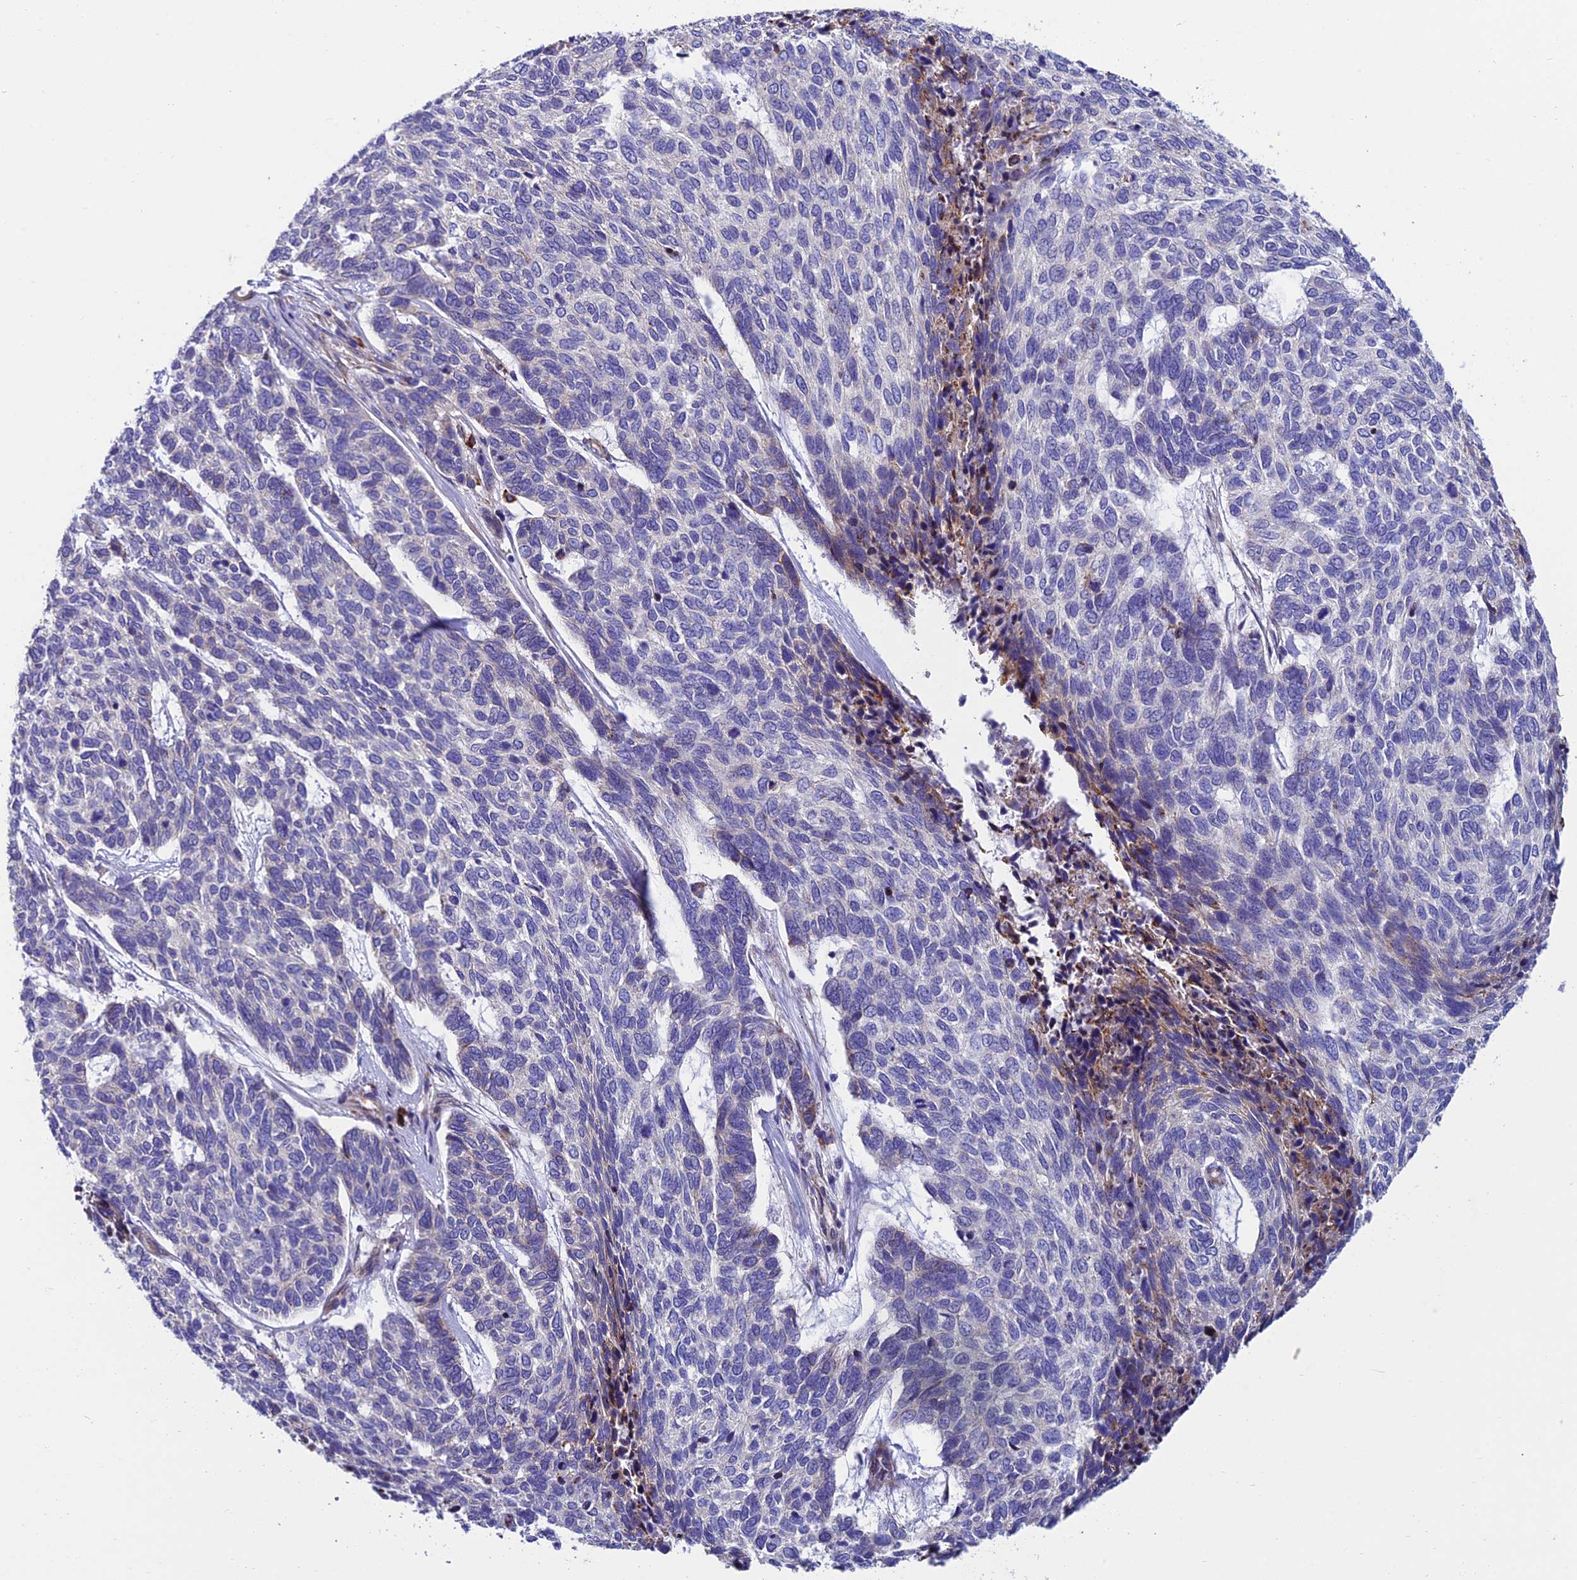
{"staining": {"intensity": "negative", "quantity": "none", "location": "none"}, "tissue": "skin cancer", "cell_type": "Tumor cells", "image_type": "cancer", "snomed": [{"axis": "morphology", "description": "Basal cell carcinoma"}, {"axis": "topography", "description": "Skin"}], "caption": "An IHC micrograph of basal cell carcinoma (skin) is shown. There is no staining in tumor cells of basal cell carcinoma (skin).", "gene": "MACIR", "patient": {"sex": "female", "age": 65}}